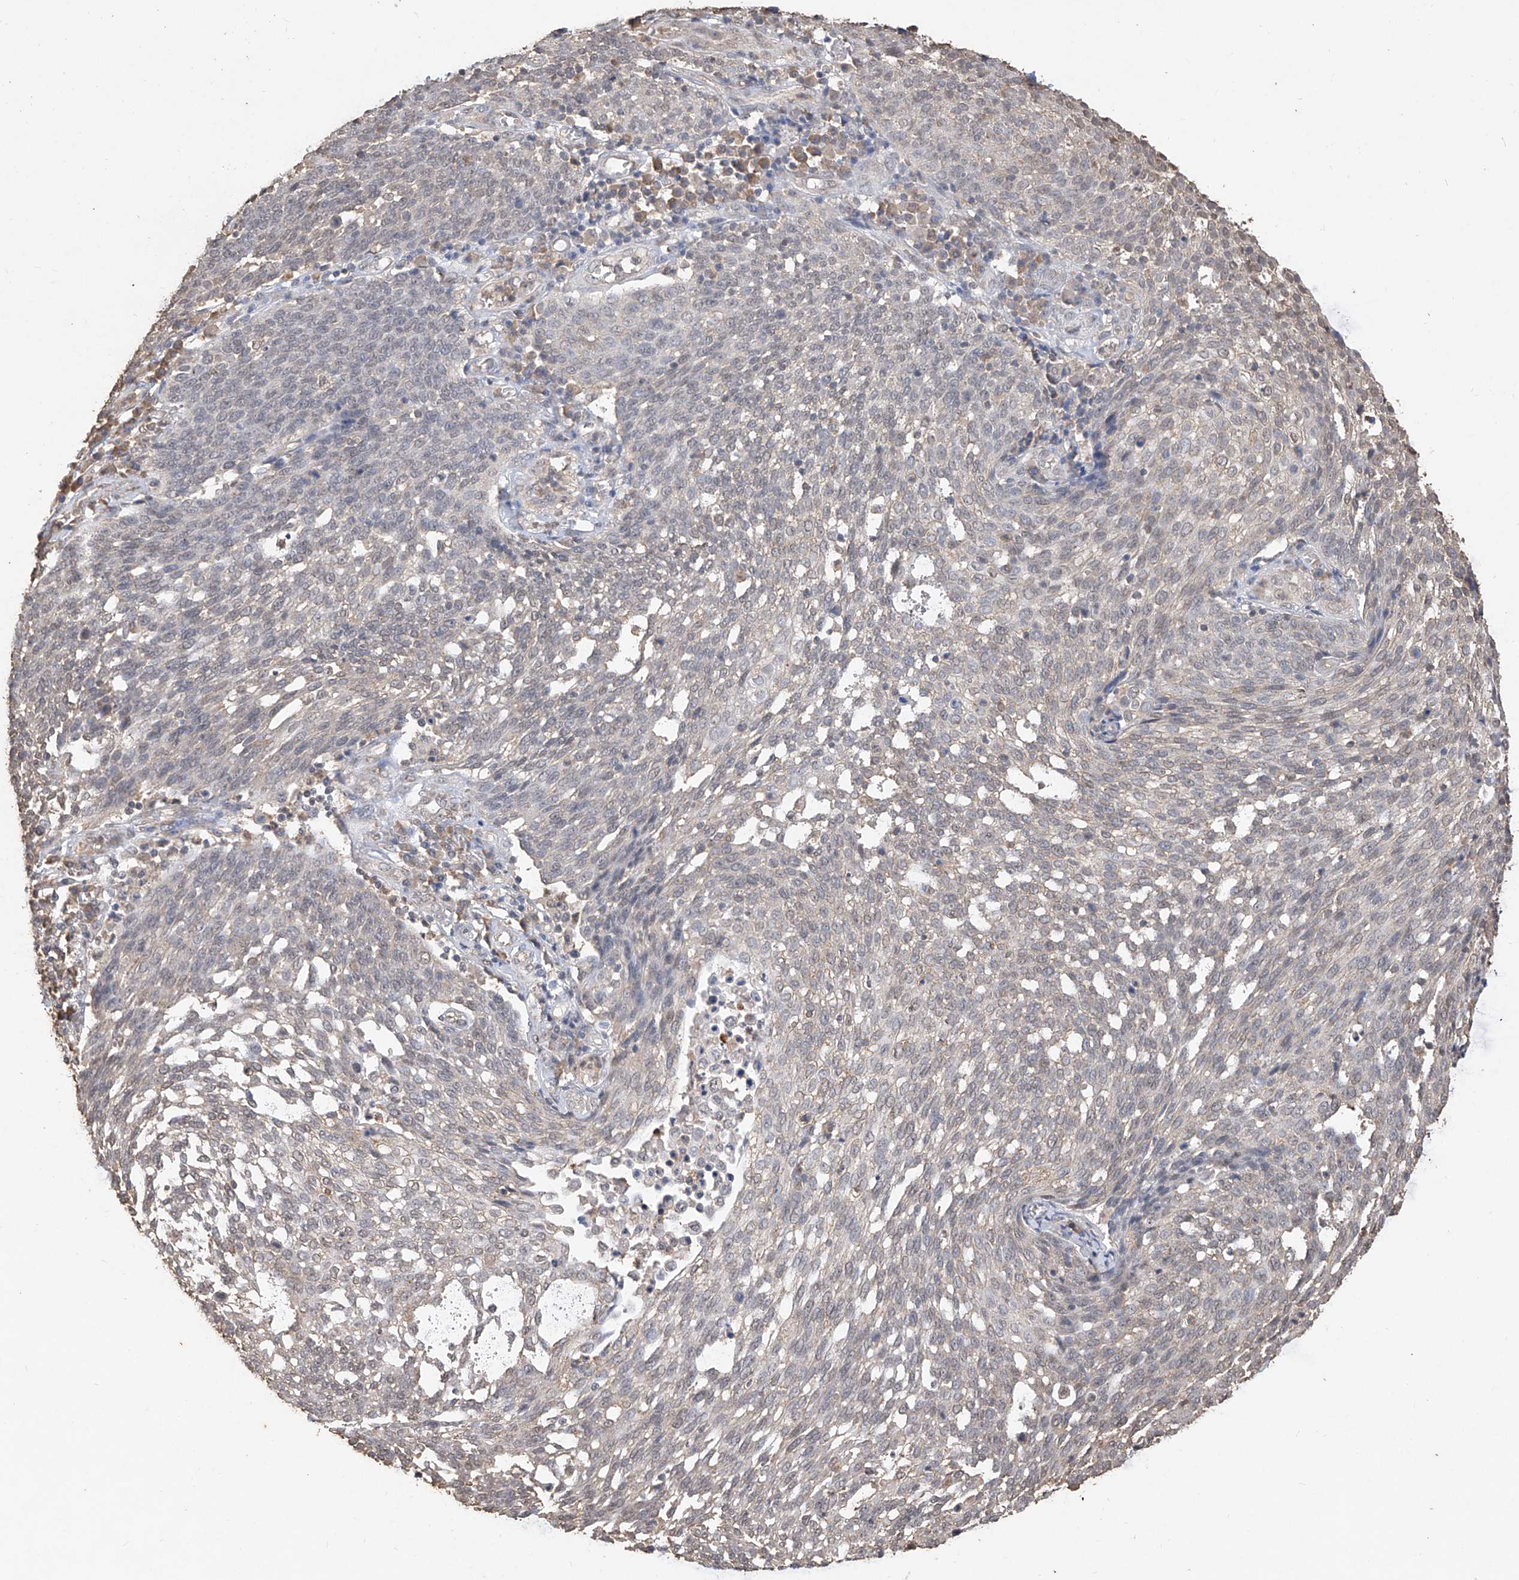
{"staining": {"intensity": "weak", "quantity": "25%-75%", "location": "cytoplasmic/membranous"}, "tissue": "cervical cancer", "cell_type": "Tumor cells", "image_type": "cancer", "snomed": [{"axis": "morphology", "description": "Squamous cell carcinoma, NOS"}, {"axis": "topography", "description": "Cervix"}], "caption": "IHC image of neoplastic tissue: human cervical cancer stained using immunohistochemistry (IHC) demonstrates low levels of weak protein expression localized specifically in the cytoplasmic/membranous of tumor cells, appearing as a cytoplasmic/membranous brown color.", "gene": "ELOVL1", "patient": {"sex": "female", "age": 34}}